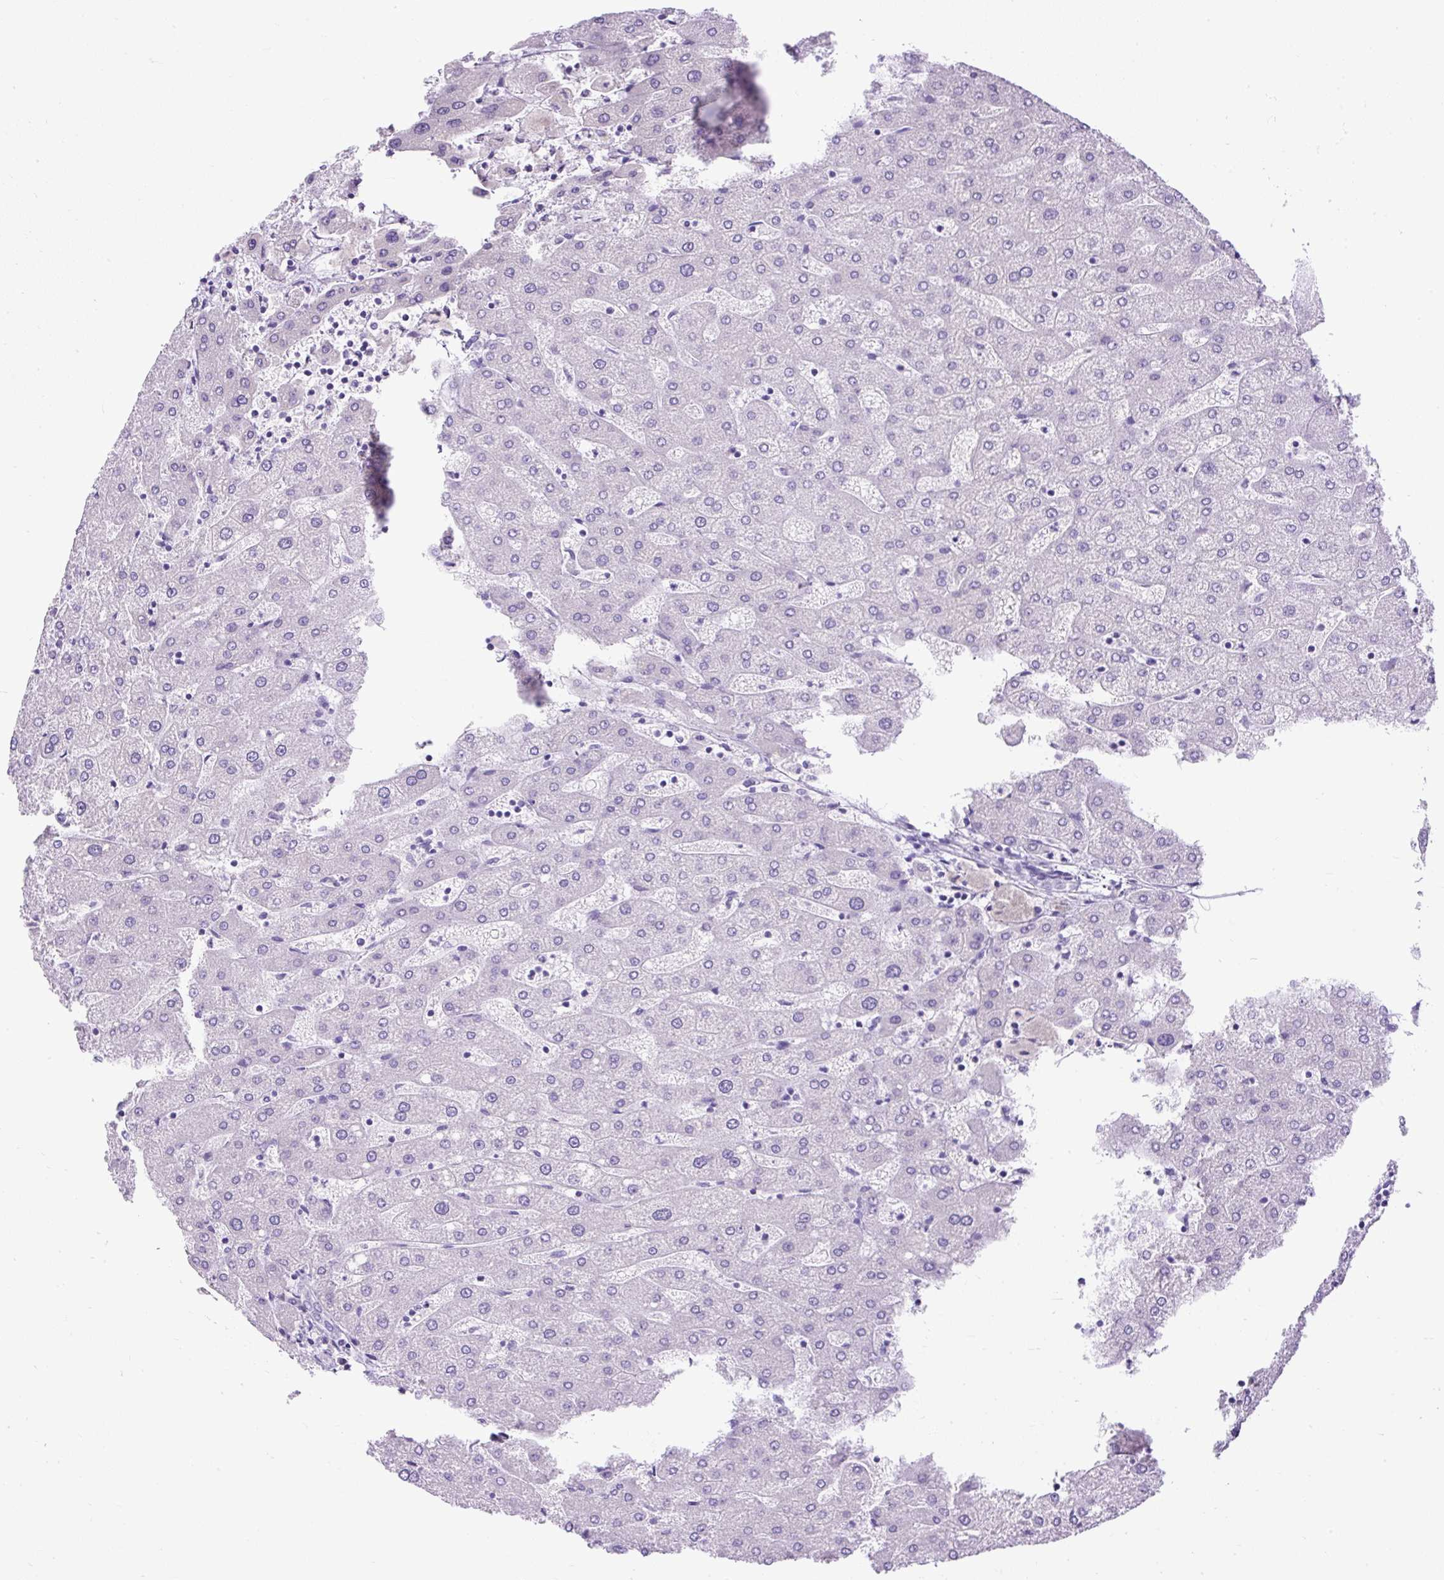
{"staining": {"intensity": "negative", "quantity": "none", "location": "none"}, "tissue": "liver", "cell_type": "Cholangiocytes", "image_type": "normal", "snomed": [{"axis": "morphology", "description": "Normal tissue, NOS"}, {"axis": "topography", "description": "Liver"}], "caption": "Liver was stained to show a protein in brown. There is no significant expression in cholangiocytes. (Brightfield microscopy of DAB (3,3'-diaminobenzidine) immunohistochemistry (IHC) at high magnification).", "gene": "UPP1", "patient": {"sex": "male", "age": 67}}